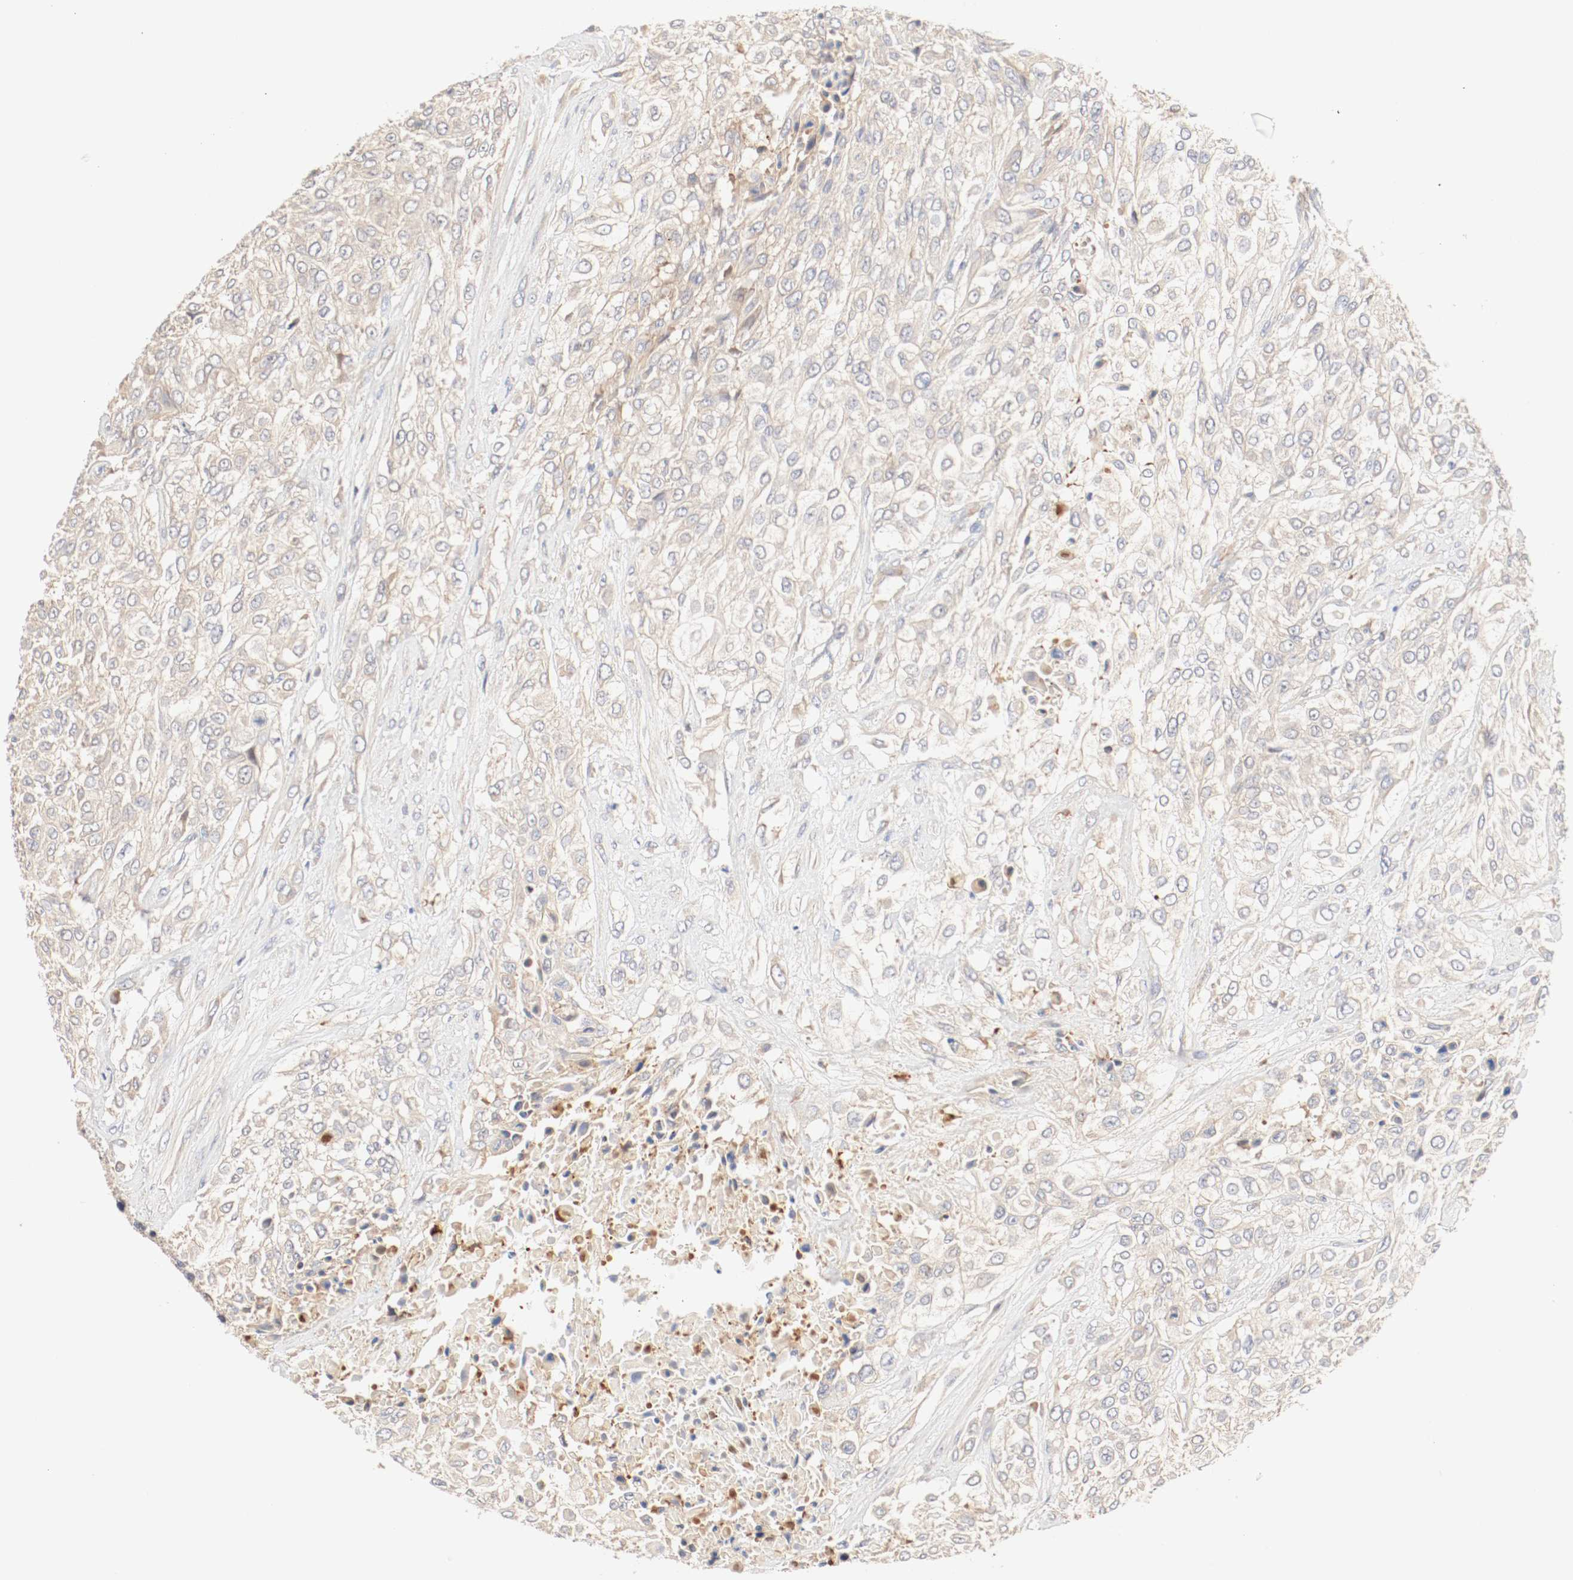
{"staining": {"intensity": "moderate", "quantity": "25%-75%", "location": "cytoplasmic/membranous"}, "tissue": "urothelial cancer", "cell_type": "Tumor cells", "image_type": "cancer", "snomed": [{"axis": "morphology", "description": "Urothelial carcinoma, High grade"}, {"axis": "topography", "description": "Urinary bladder"}], "caption": "Urothelial cancer tissue displays moderate cytoplasmic/membranous positivity in about 25%-75% of tumor cells", "gene": "GIT1", "patient": {"sex": "male", "age": 57}}